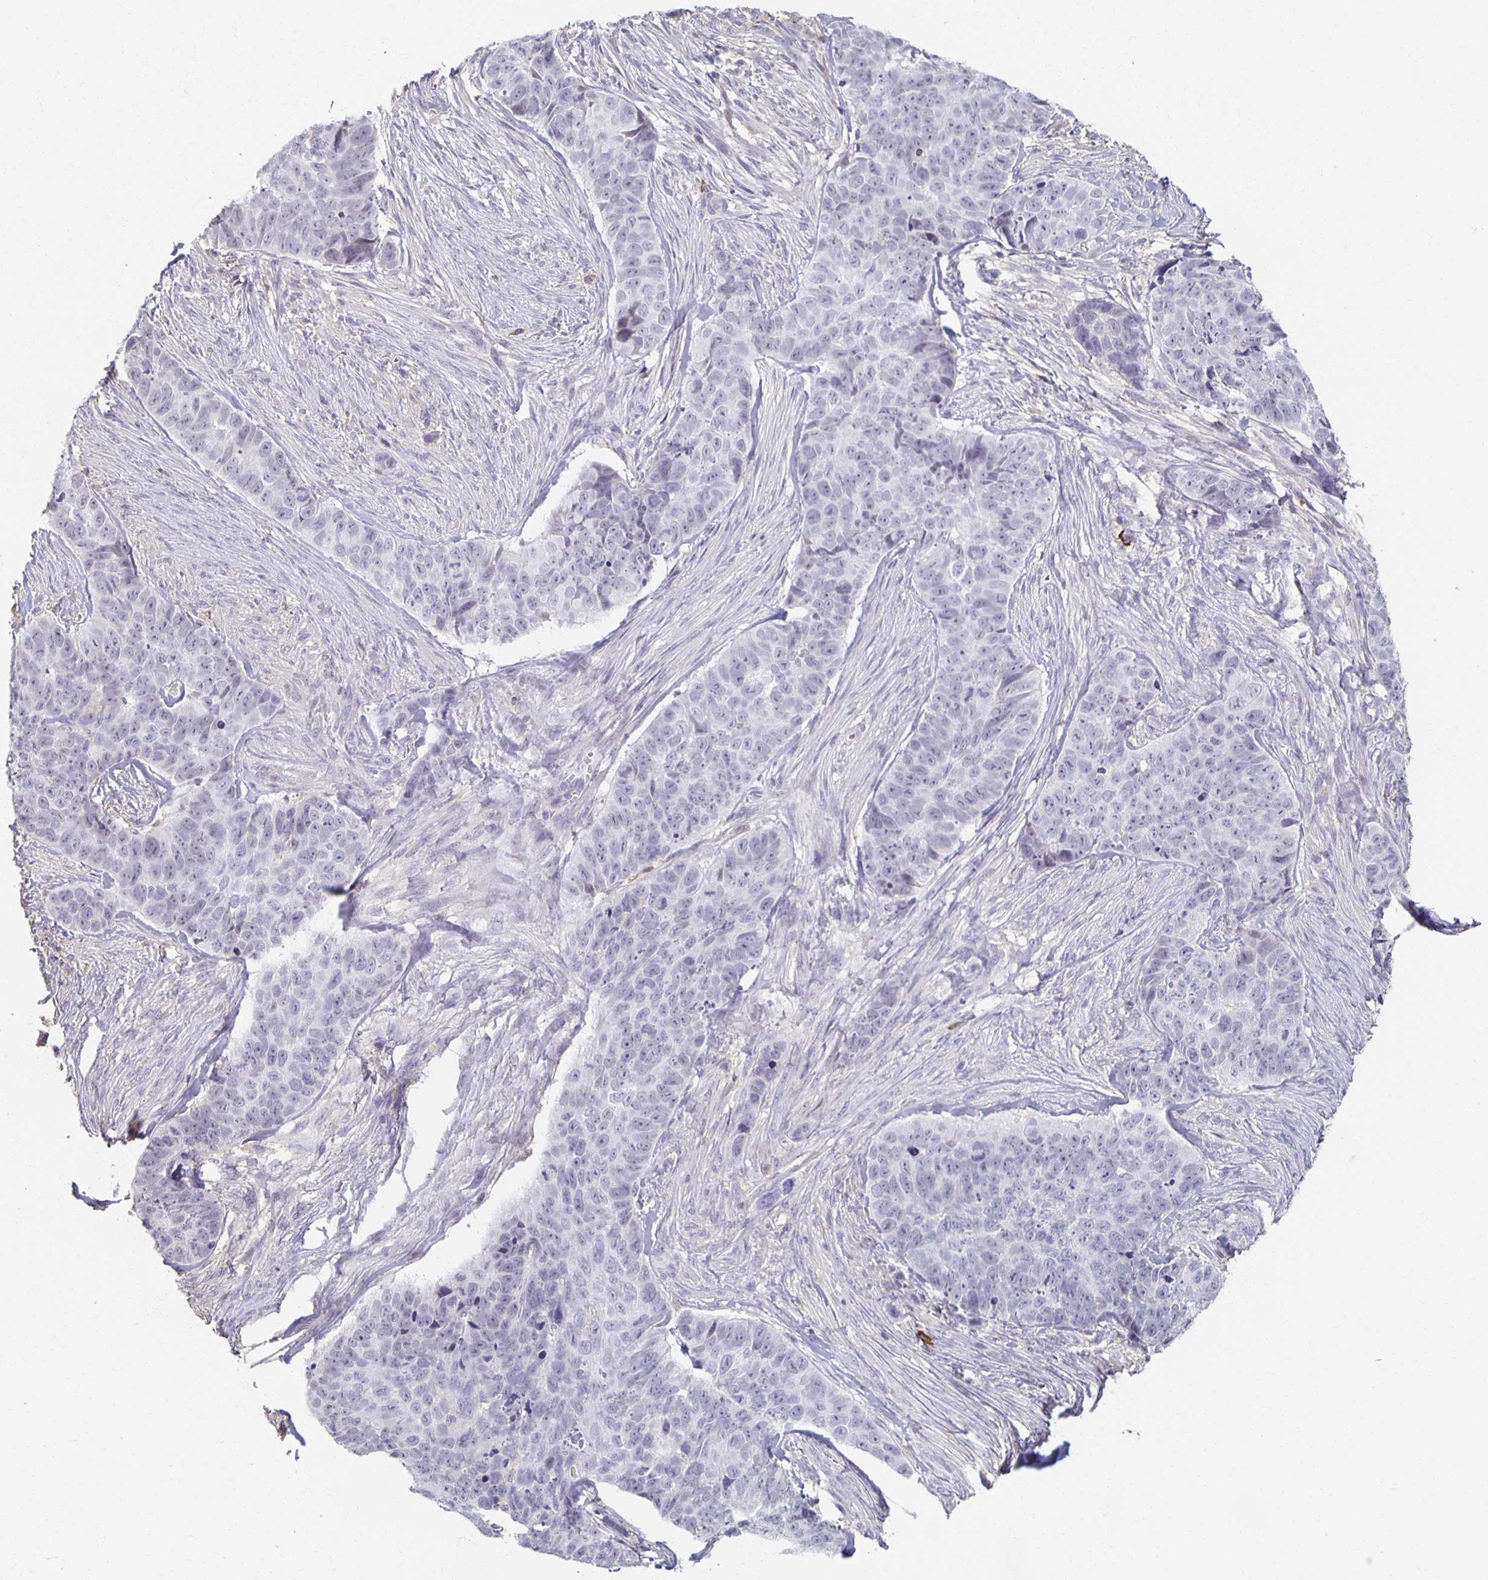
{"staining": {"intensity": "negative", "quantity": "none", "location": "none"}, "tissue": "skin cancer", "cell_type": "Tumor cells", "image_type": "cancer", "snomed": [{"axis": "morphology", "description": "Basal cell carcinoma"}, {"axis": "topography", "description": "Skin"}], "caption": "A histopathology image of human basal cell carcinoma (skin) is negative for staining in tumor cells.", "gene": "ZNF692", "patient": {"sex": "female", "age": 82}}